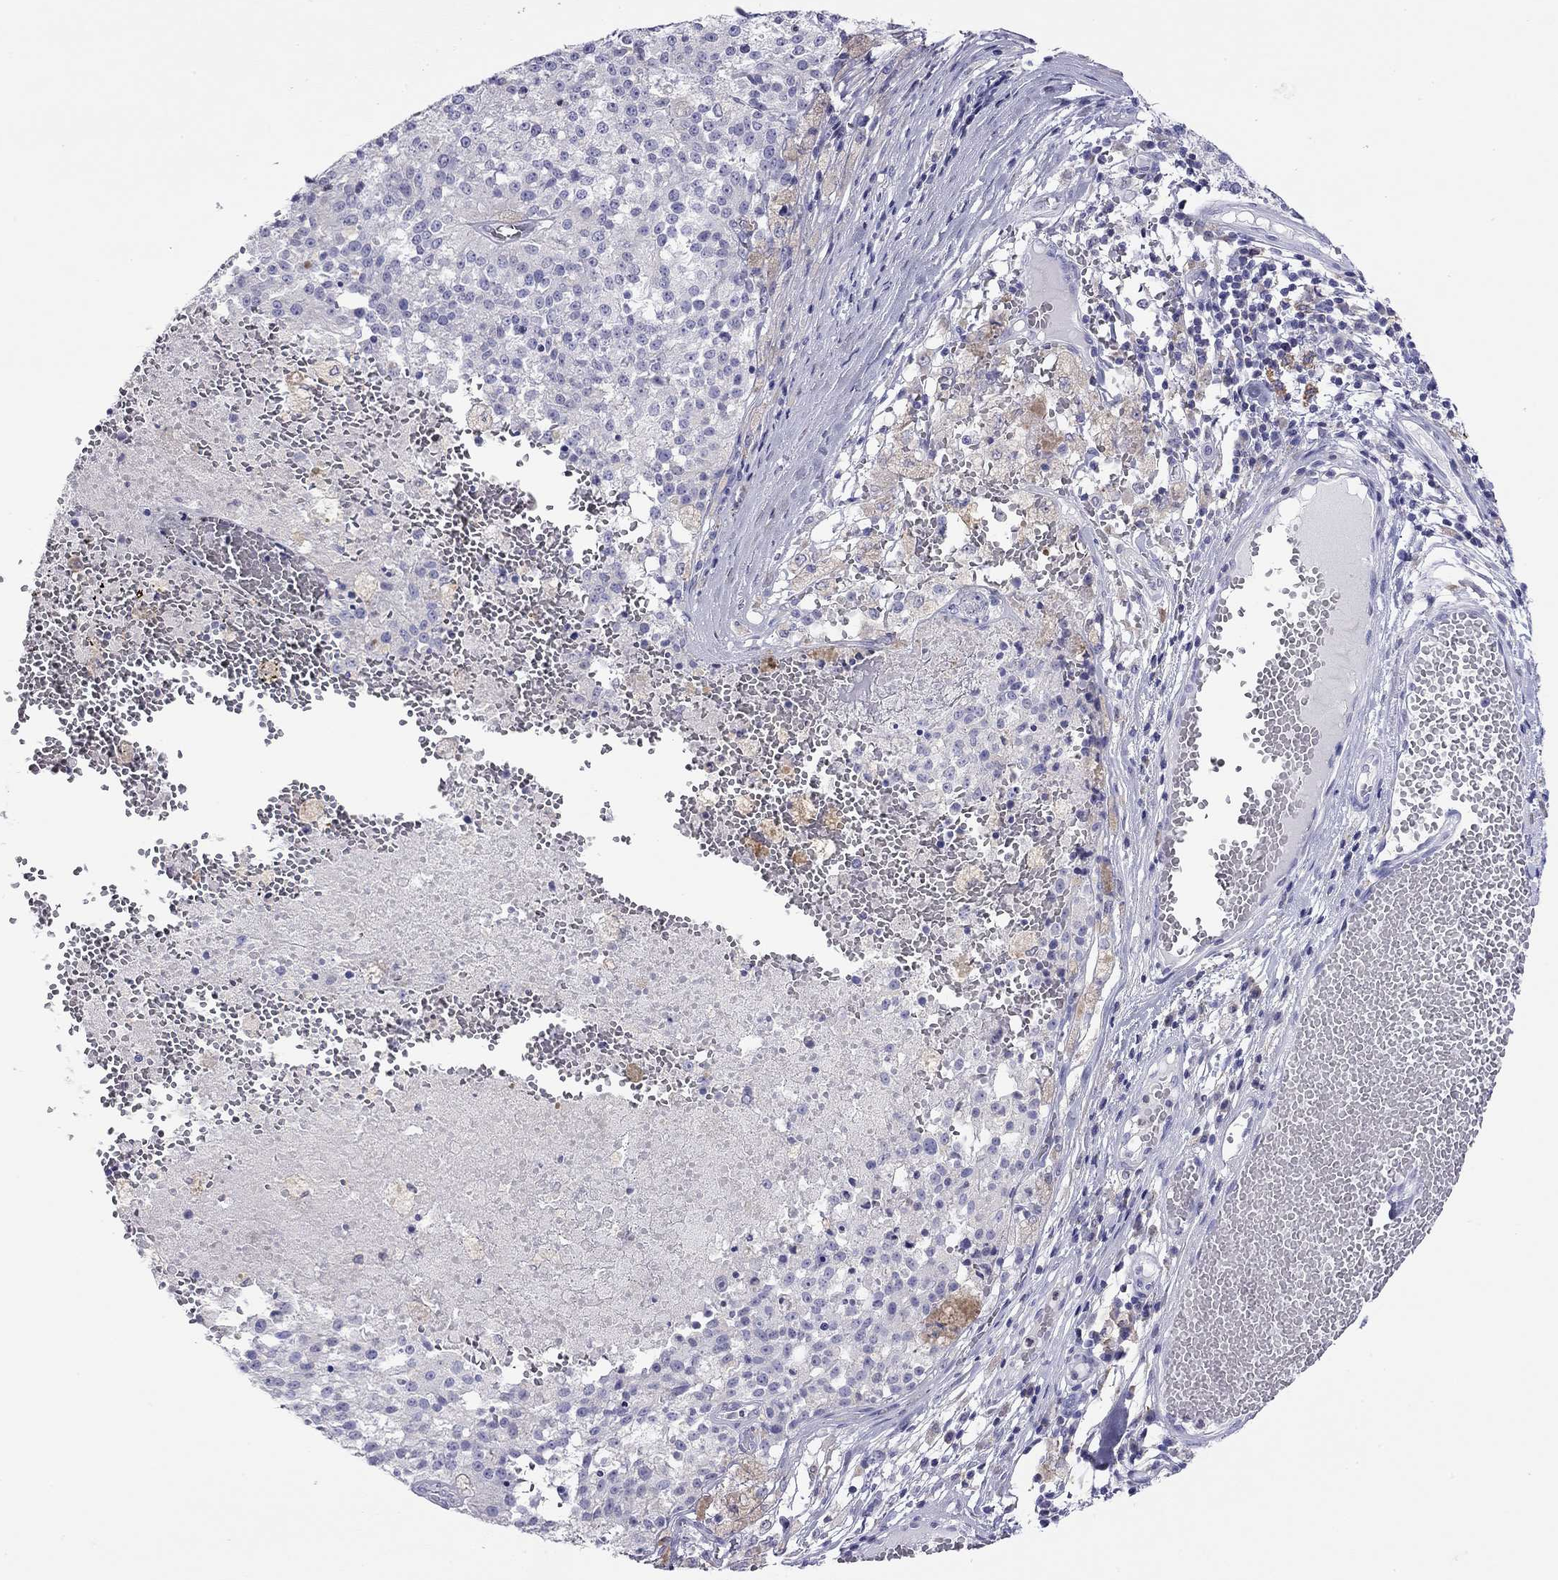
{"staining": {"intensity": "negative", "quantity": "none", "location": "none"}, "tissue": "melanoma", "cell_type": "Tumor cells", "image_type": "cancer", "snomed": [{"axis": "morphology", "description": "Malignant melanoma, Metastatic site"}, {"axis": "topography", "description": "Lymph node"}], "caption": "This is an immunohistochemistry (IHC) photomicrograph of malignant melanoma (metastatic site). There is no staining in tumor cells.", "gene": "SLC46A2", "patient": {"sex": "female", "age": 64}}